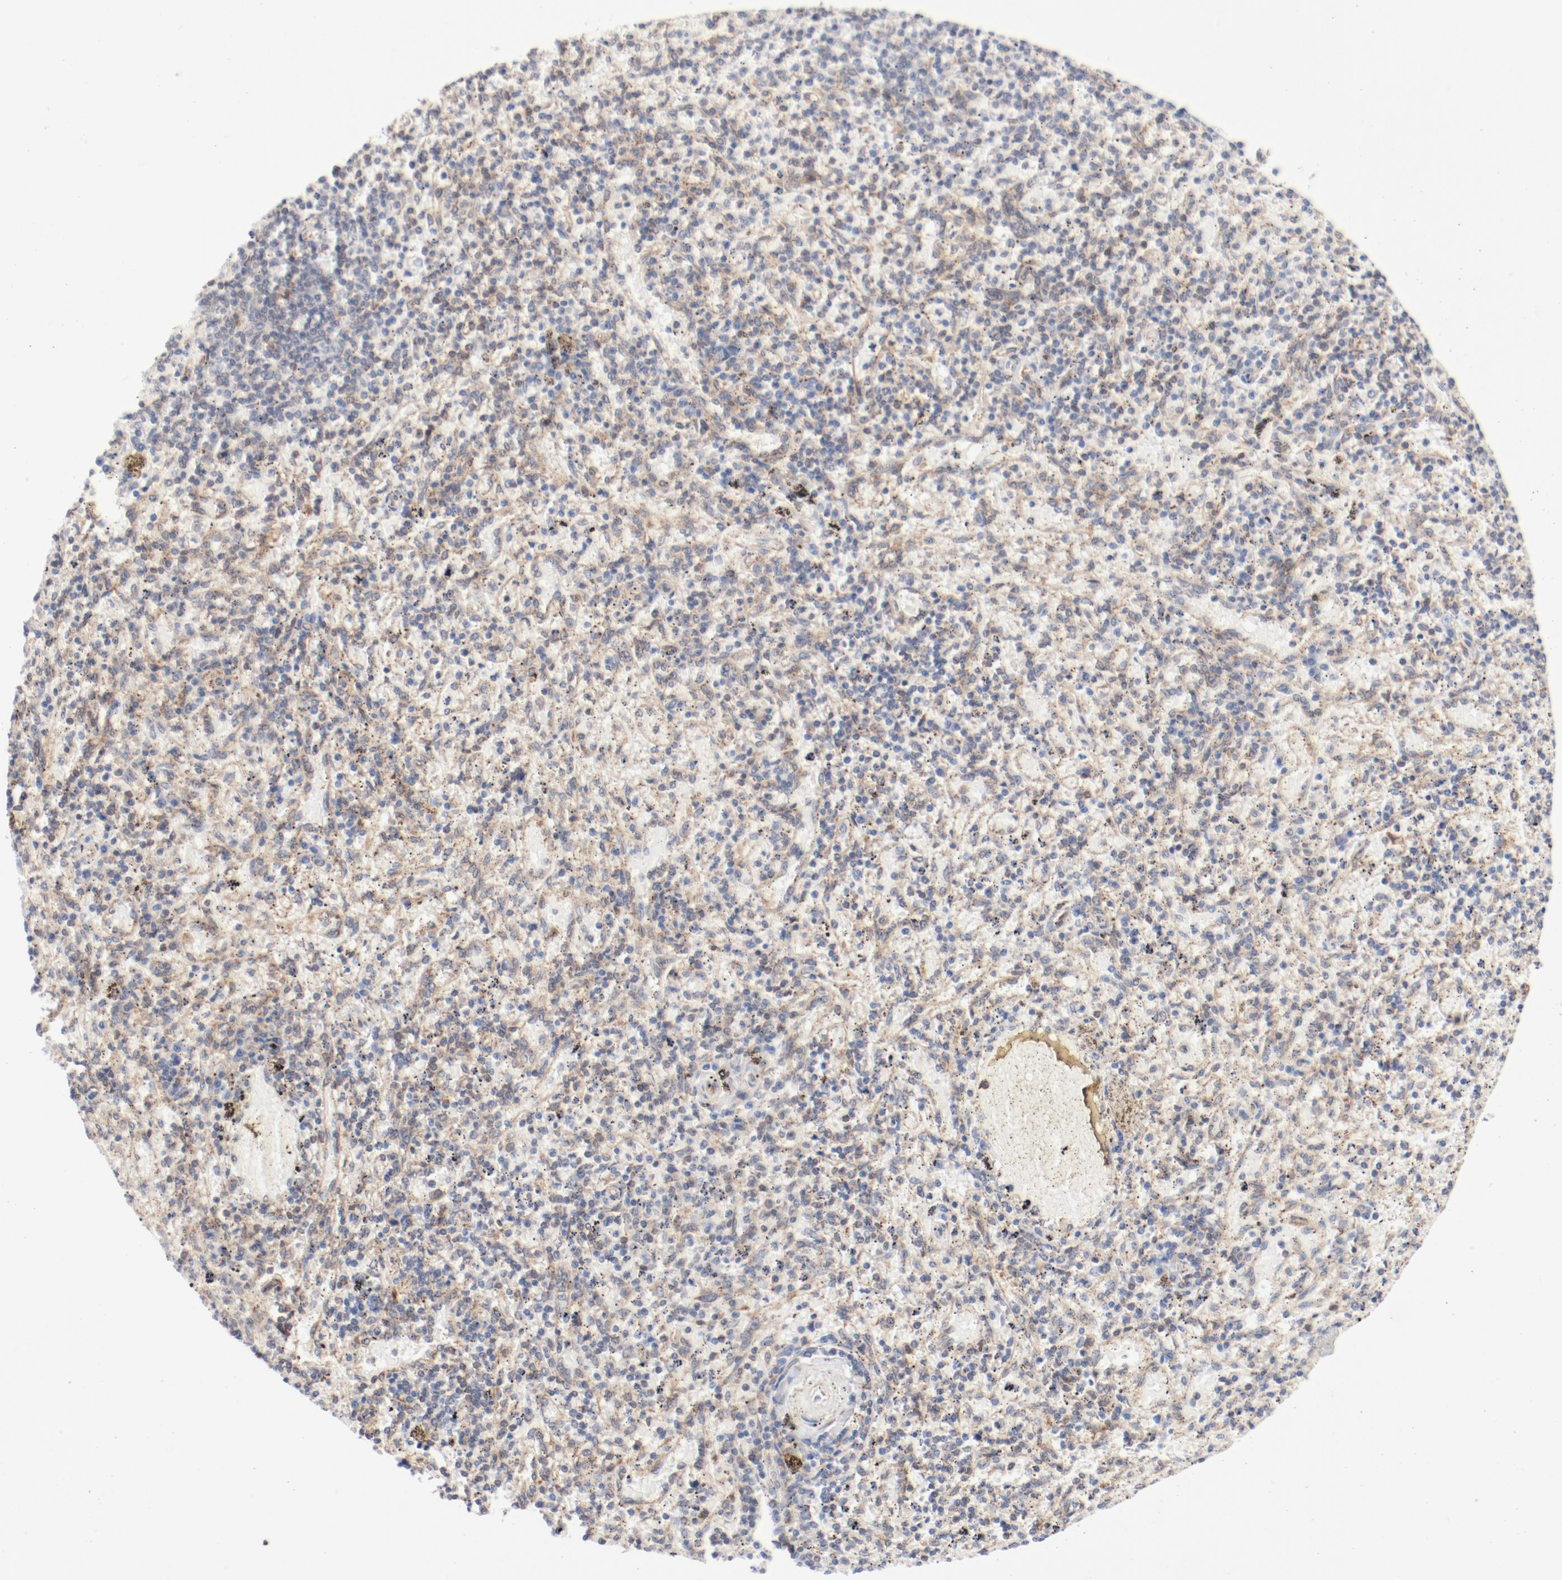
{"staining": {"intensity": "negative", "quantity": "none", "location": "none"}, "tissue": "spleen", "cell_type": "Cells in red pulp", "image_type": "normal", "snomed": [{"axis": "morphology", "description": "Normal tissue, NOS"}, {"axis": "topography", "description": "Spleen"}], "caption": "This is a micrograph of IHC staining of unremarkable spleen, which shows no expression in cells in red pulp.", "gene": "PDPK1", "patient": {"sex": "female", "age": 43}}